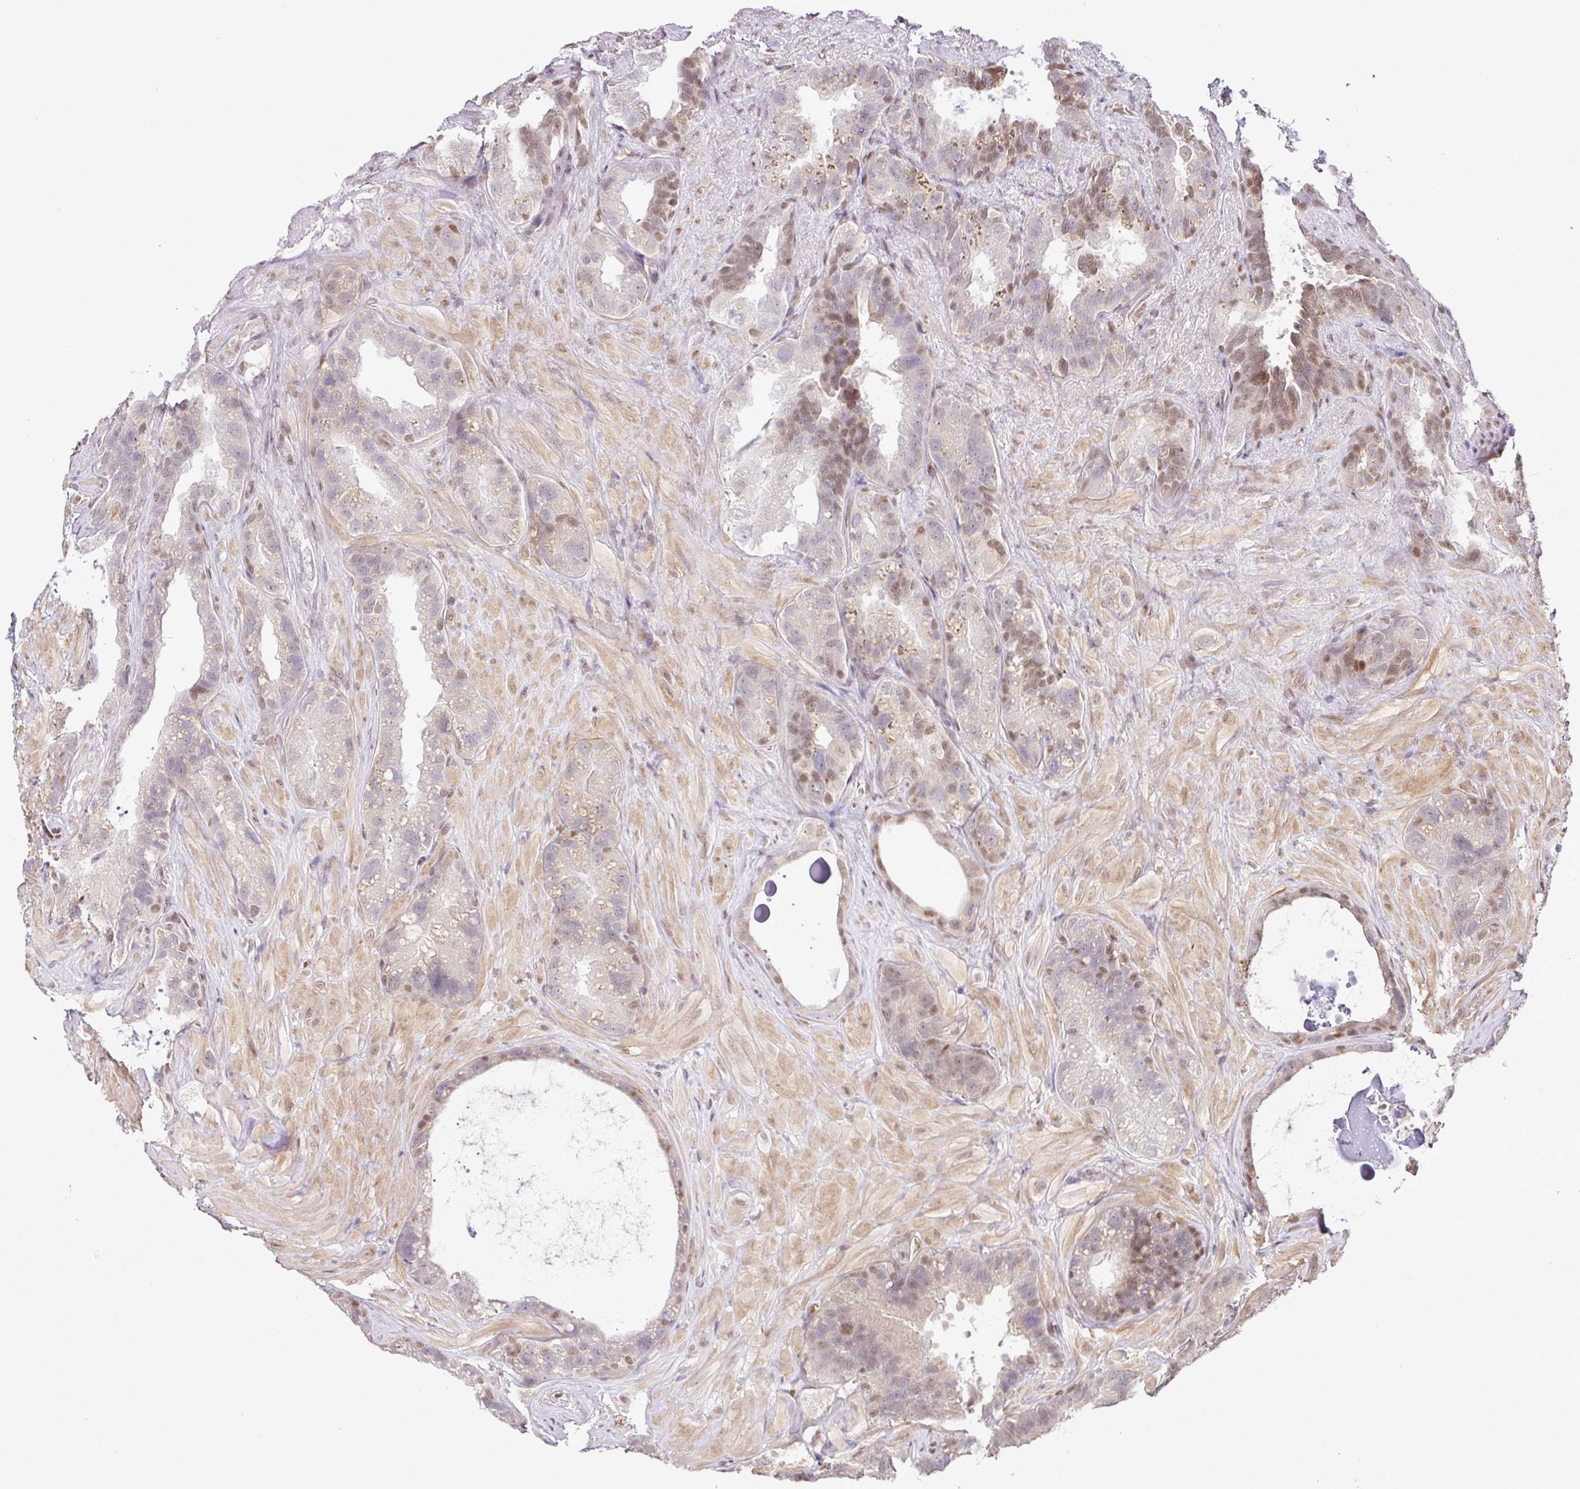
{"staining": {"intensity": "moderate", "quantity": ">75%", "location": "nuclear"}, "tissue": "seminal vesicle", "cell_type": "Glandular cells", "image_type": "normal", "snomed": [{"axis": "morphology", "description": "Normal tissue, NOS"}, {"axis": "topography", "description": "Seminal veicle"}, {"axis": "topography", "description": "Peripheral nerve tissue"}], "caption": "Immunohistochemical staining of normal human seminal vesicle exhibits moderate nuclear protein expression in about >75% of glandular cells. The staining was performed using DAB (3,3'-diaminobenzidine) to visualize the protein expression in brown, while the nuclei were stained in blue with hematoxylin (Magnification: 20x).", "gene": "PGAP4", "patient": {"sex": "male", "age": 76}}